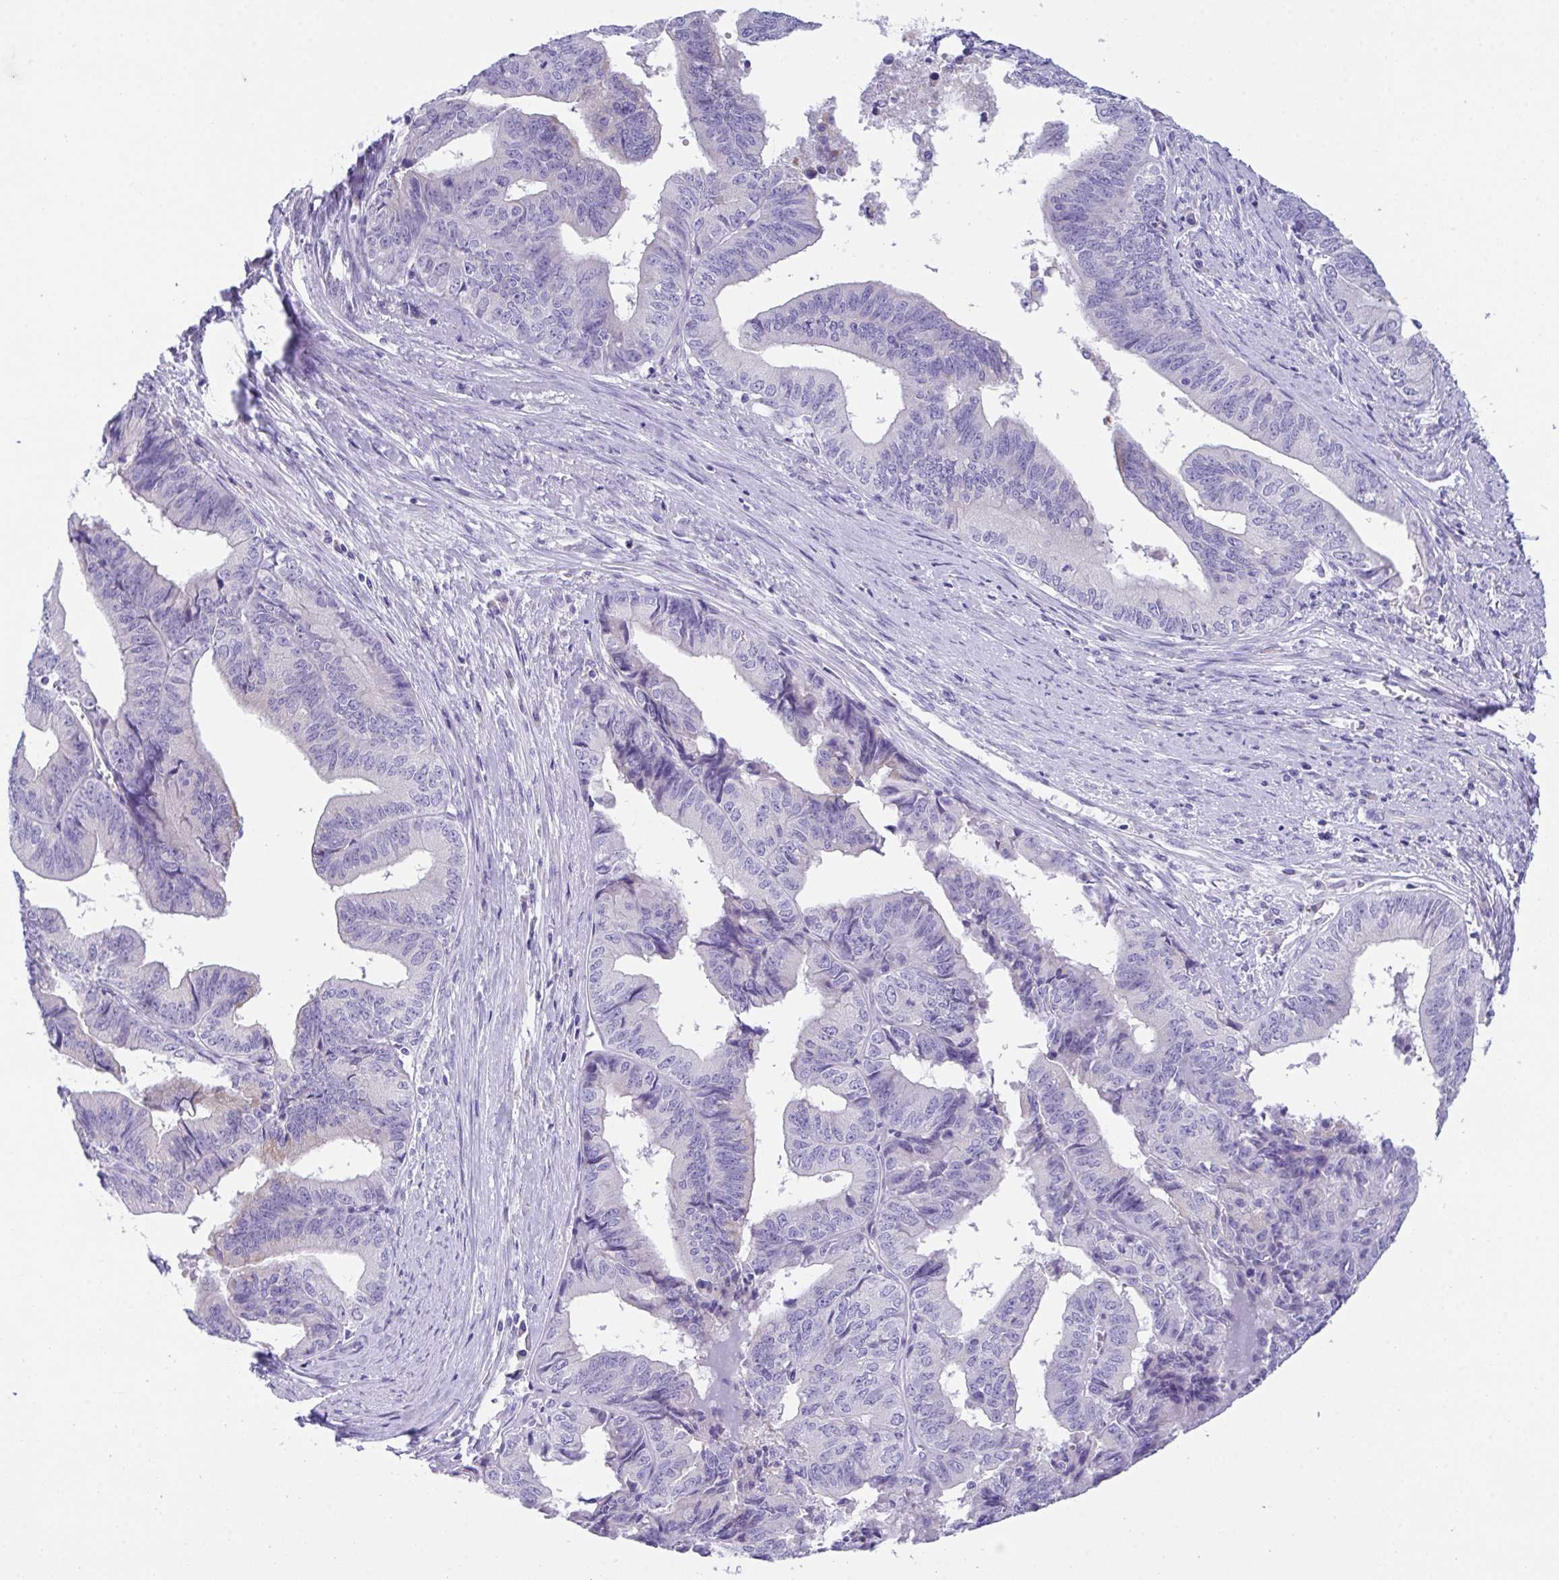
{"staining": {"intensity": "negative", "quantity": "none", "location": "none"}, "tissue": "endometrial cancer", "cell_type": "Tumor cells", "image_type": "cancer", "snomed": [{"axis": "morphology", "description": "Adenocarcinoma, NOS"}, {"axis": "topography", "description": "Endometrium"}], "caption": "There is no significant positivity in tumor cells of endometrial cancer.", "gene": "TMEM106B", "patient": {"sex": "female", "age": 65}}